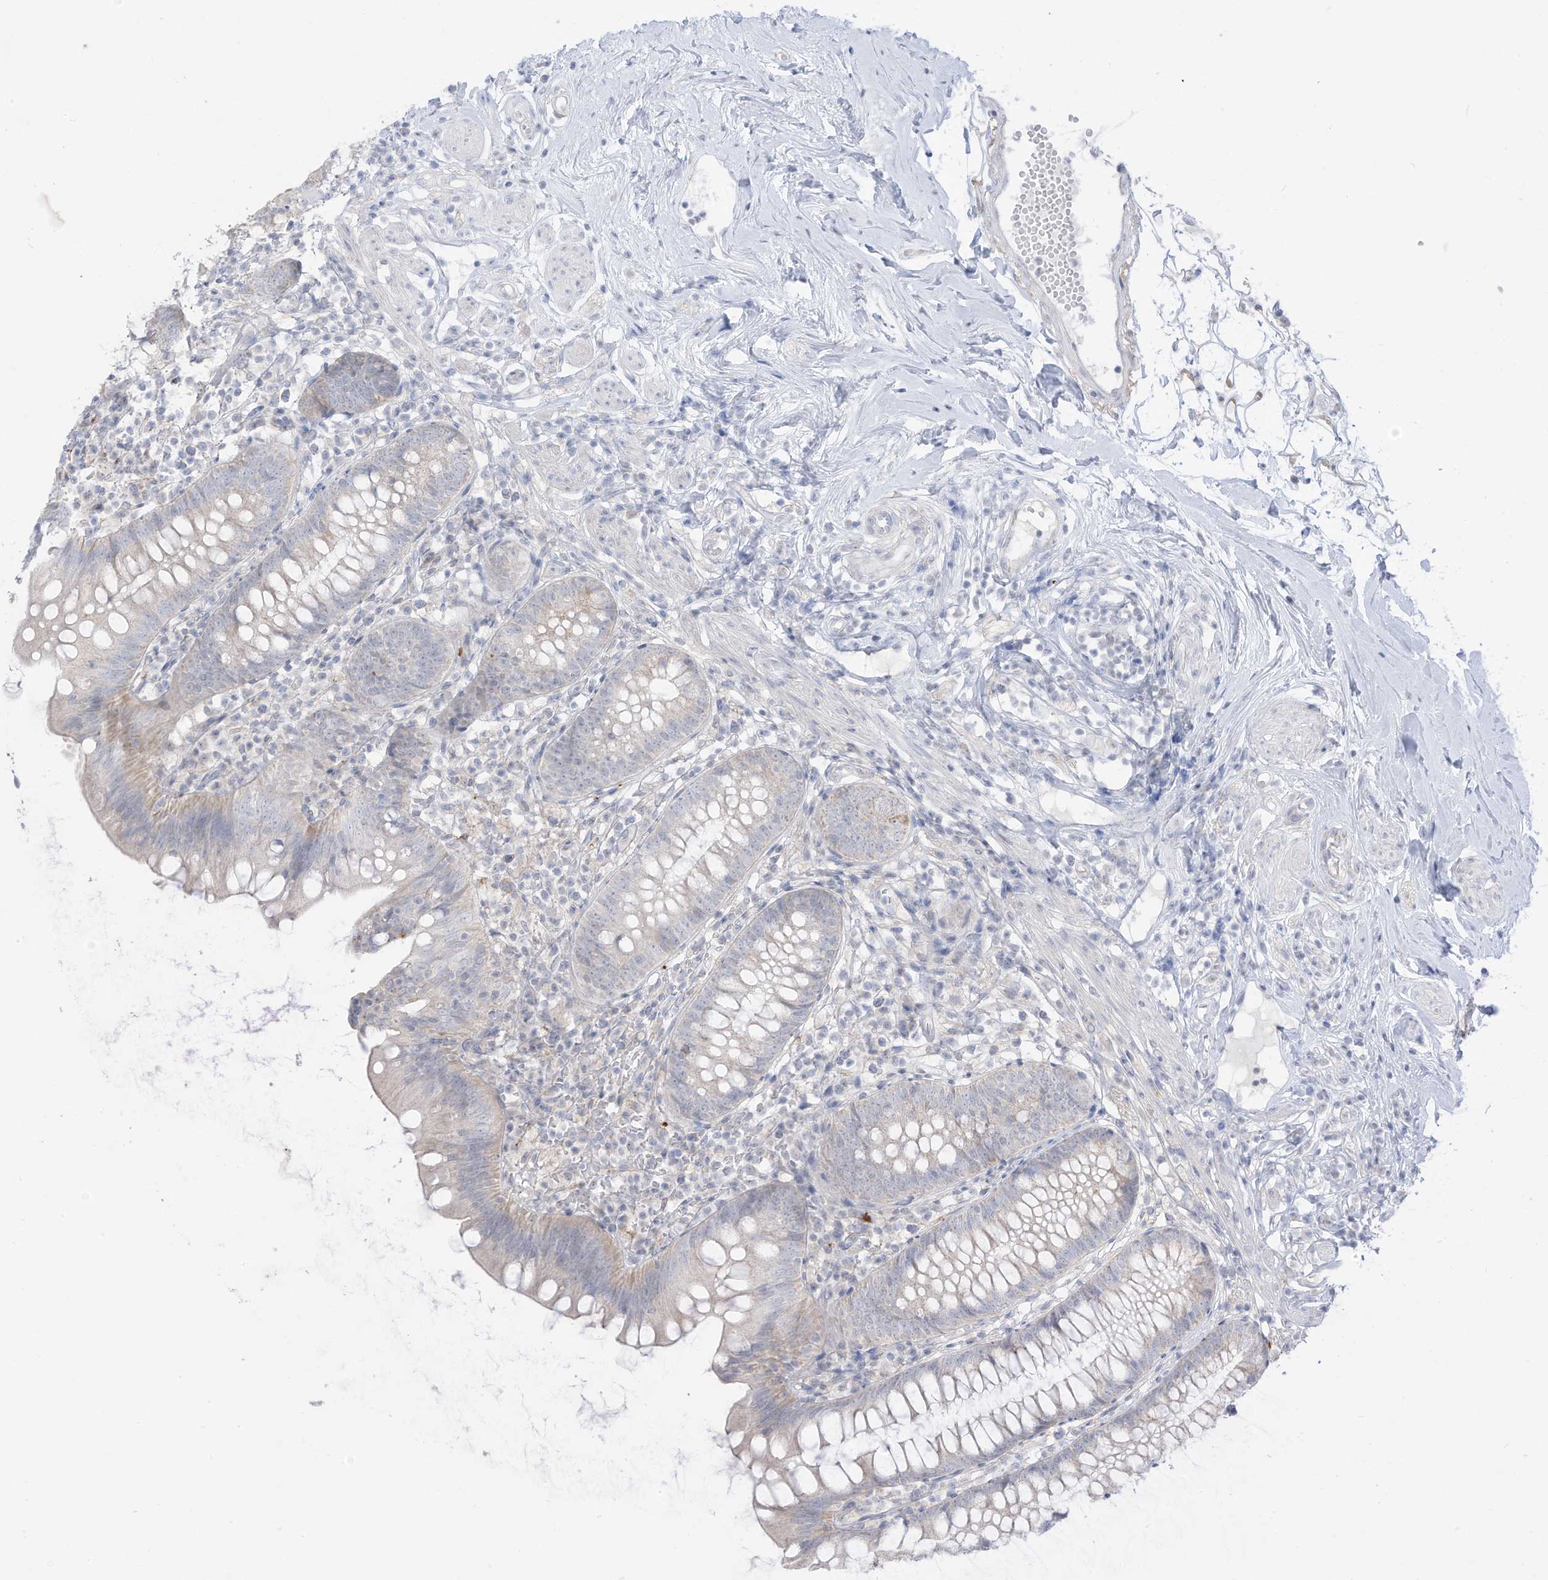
{"staining": {"intensity": "negative", "quantity": "none", "location": "none"}, "tissue": "appendix", "cell_type": "Glandular cells", "image_type": "normal", "snomed": [{"axis": "morphology", "description": "Normal tissue, NOS"}, {"axis": "topography", "description": "Appendix"}], "caption": "A histopathology image of human appendix is negative for staining in glandular cells. Brightfield microscopy of immunohistochemistry (IHC) stained with DAB (brown) and hematoxylin (blue), captured at high magnification.", "gene": "OGT", "patient": {"sex": "female", "age": 62}}